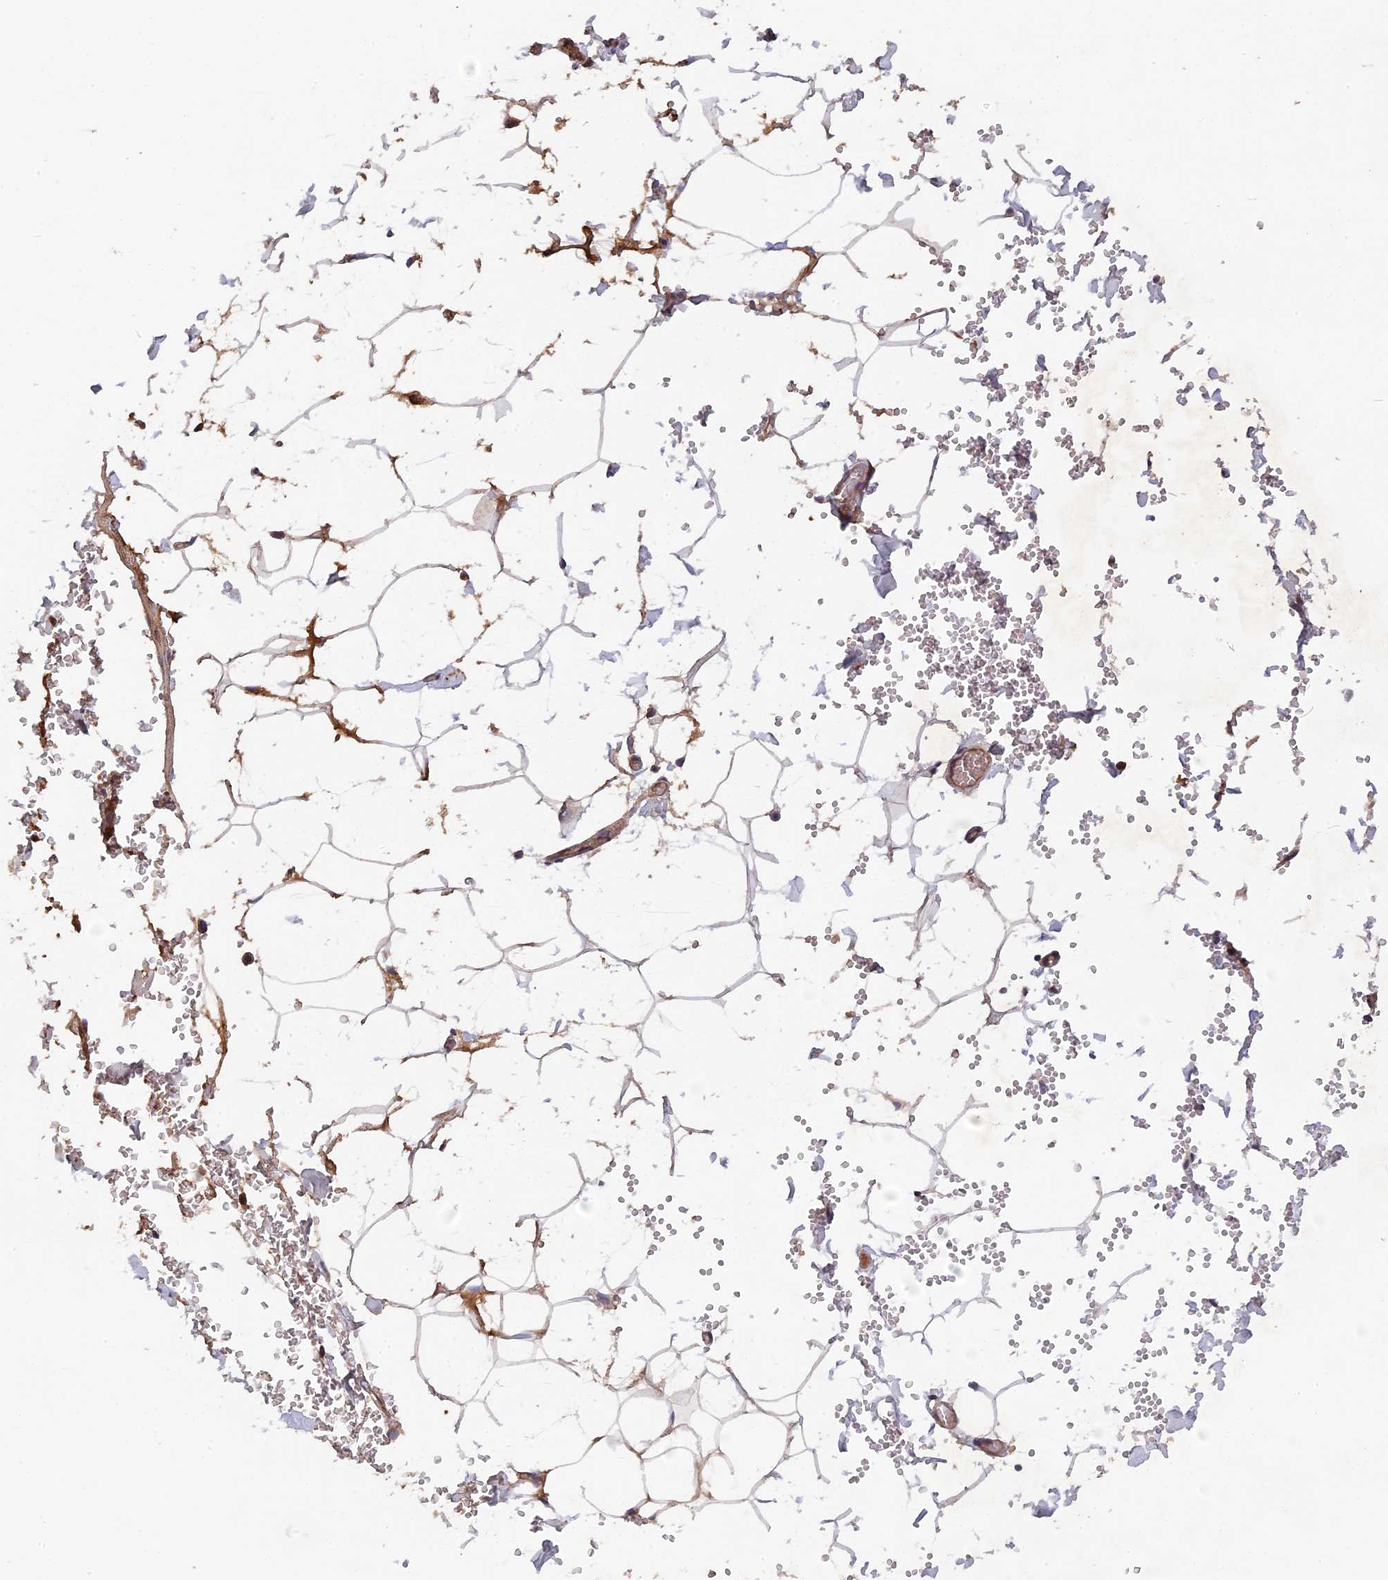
{"staining": {"intensity": "weak", "quantity": "25%-75%", "location": "cytoplasmic/membranous"}, "tissue": "adipose tissue", "cell_type": "Adipocytes", "image_type": "normal", "snomed": [{"axis": "morphology", "description": "Normal tissue, NOS"}, {"axis": "topography", "description": "Gallbladder"}, {"axis": "topography", "description": "Peripheral nerve tissue"}], "caption": "Immunohistochemical staining of benign human adipose tissue demonstrates weak cytoplasmic/membranous protein staining in about 25%-75% of adipocytes.", "gene": "CCDC153", "patient": {"sex": "male", "age": 38}}